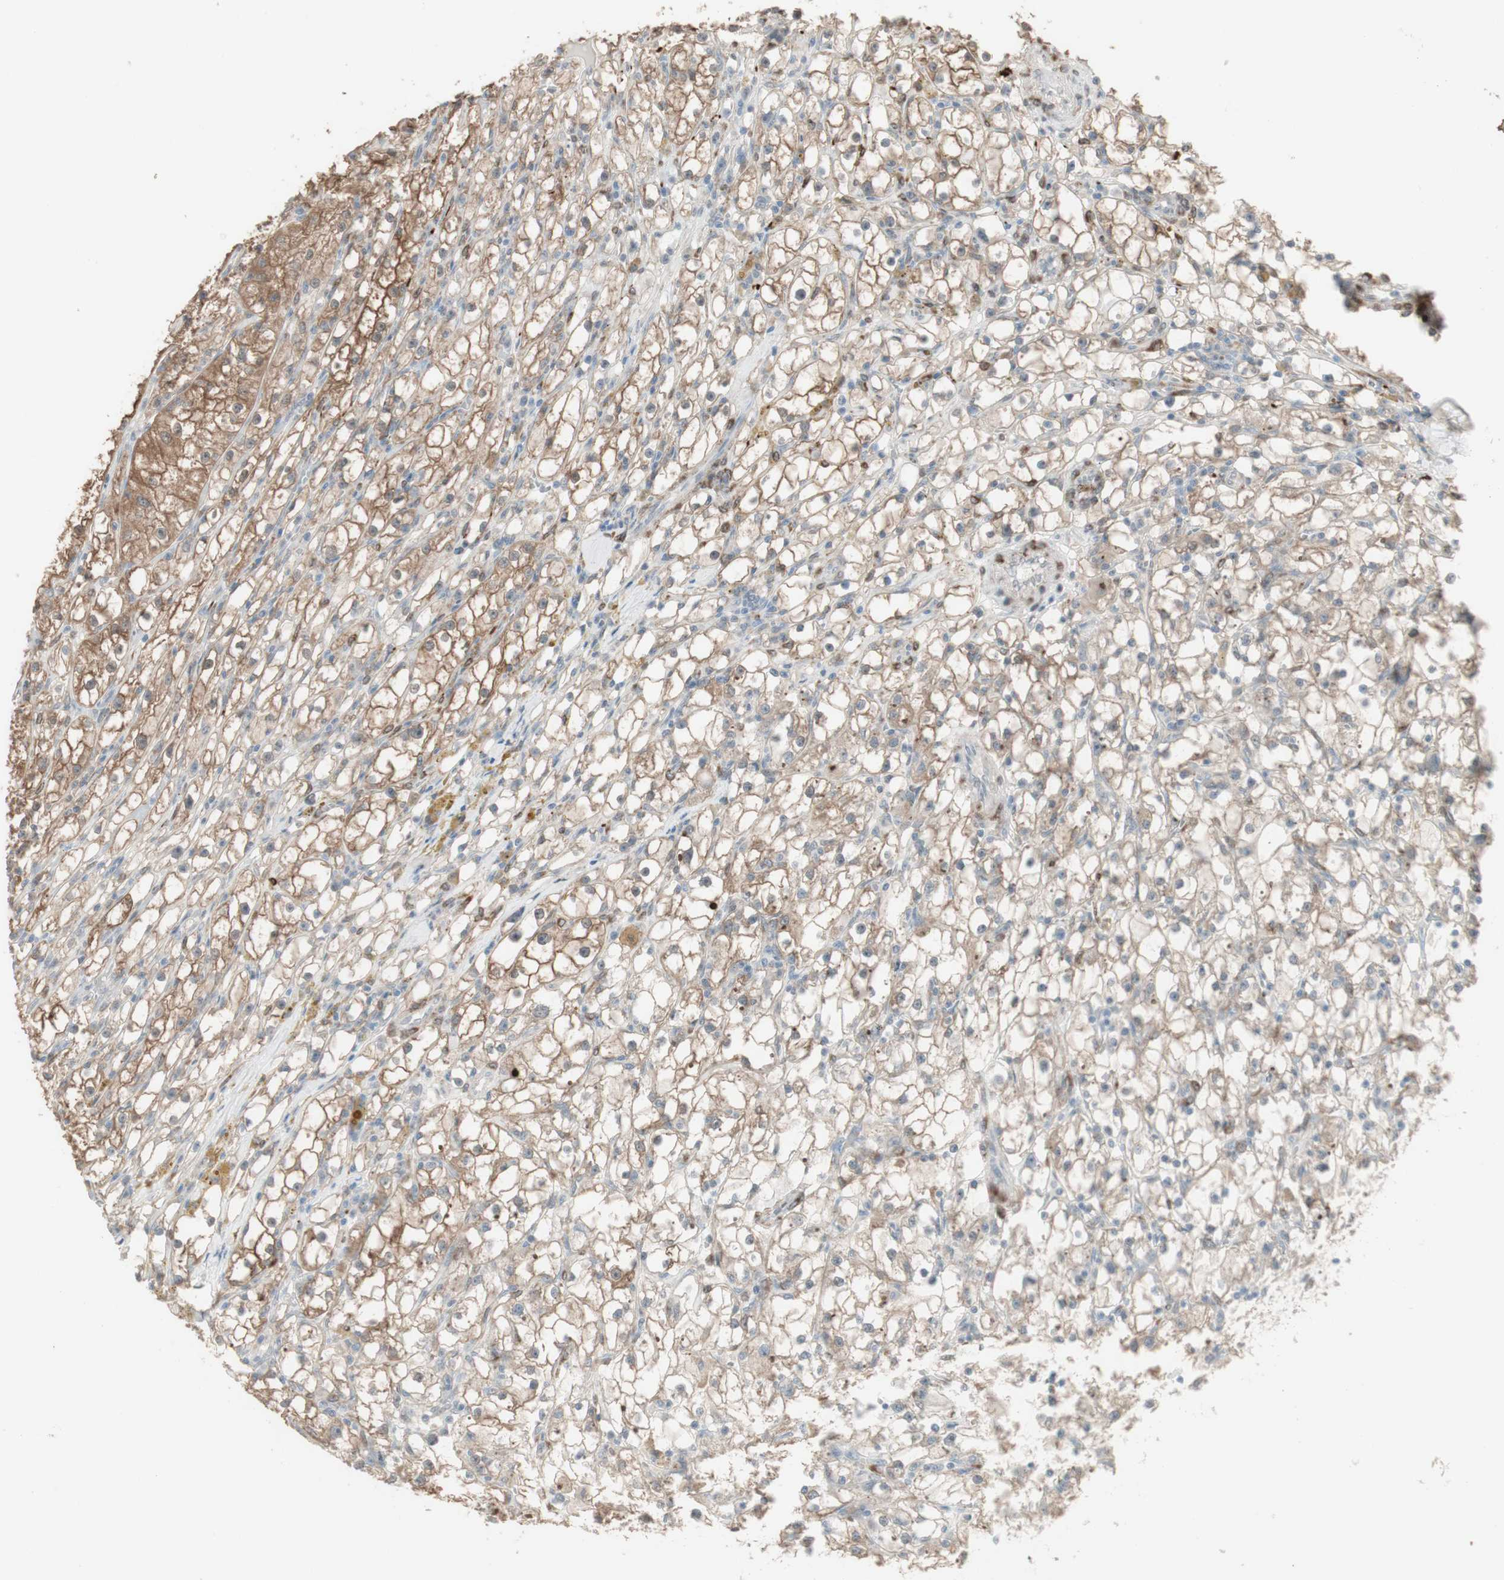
{"staining": {"intensity": "moderate", "quantity": ">75%", "location": "cytoplasmic/membranous"}, "tissue": "renal cancer", "cell_type": "Tumor cells", "image_type": "cancer", "snomed": [{"axis": "morphology", "description": "Adenocarcinoma, NOS"}, {"axis": "topography", "description": "Kidney"}], "caption": "High-power microscopy captured an immunohistochemistry histopathology image of renal cancer (adenocarcinoma), revealing moderate cytoplasmic/membranous staining in about >75% of tumor cells. (IHC, brightfield microscopy, high magnification).", "gene": "MUC3A", "patient": {"sex": "male", "age": 56}}